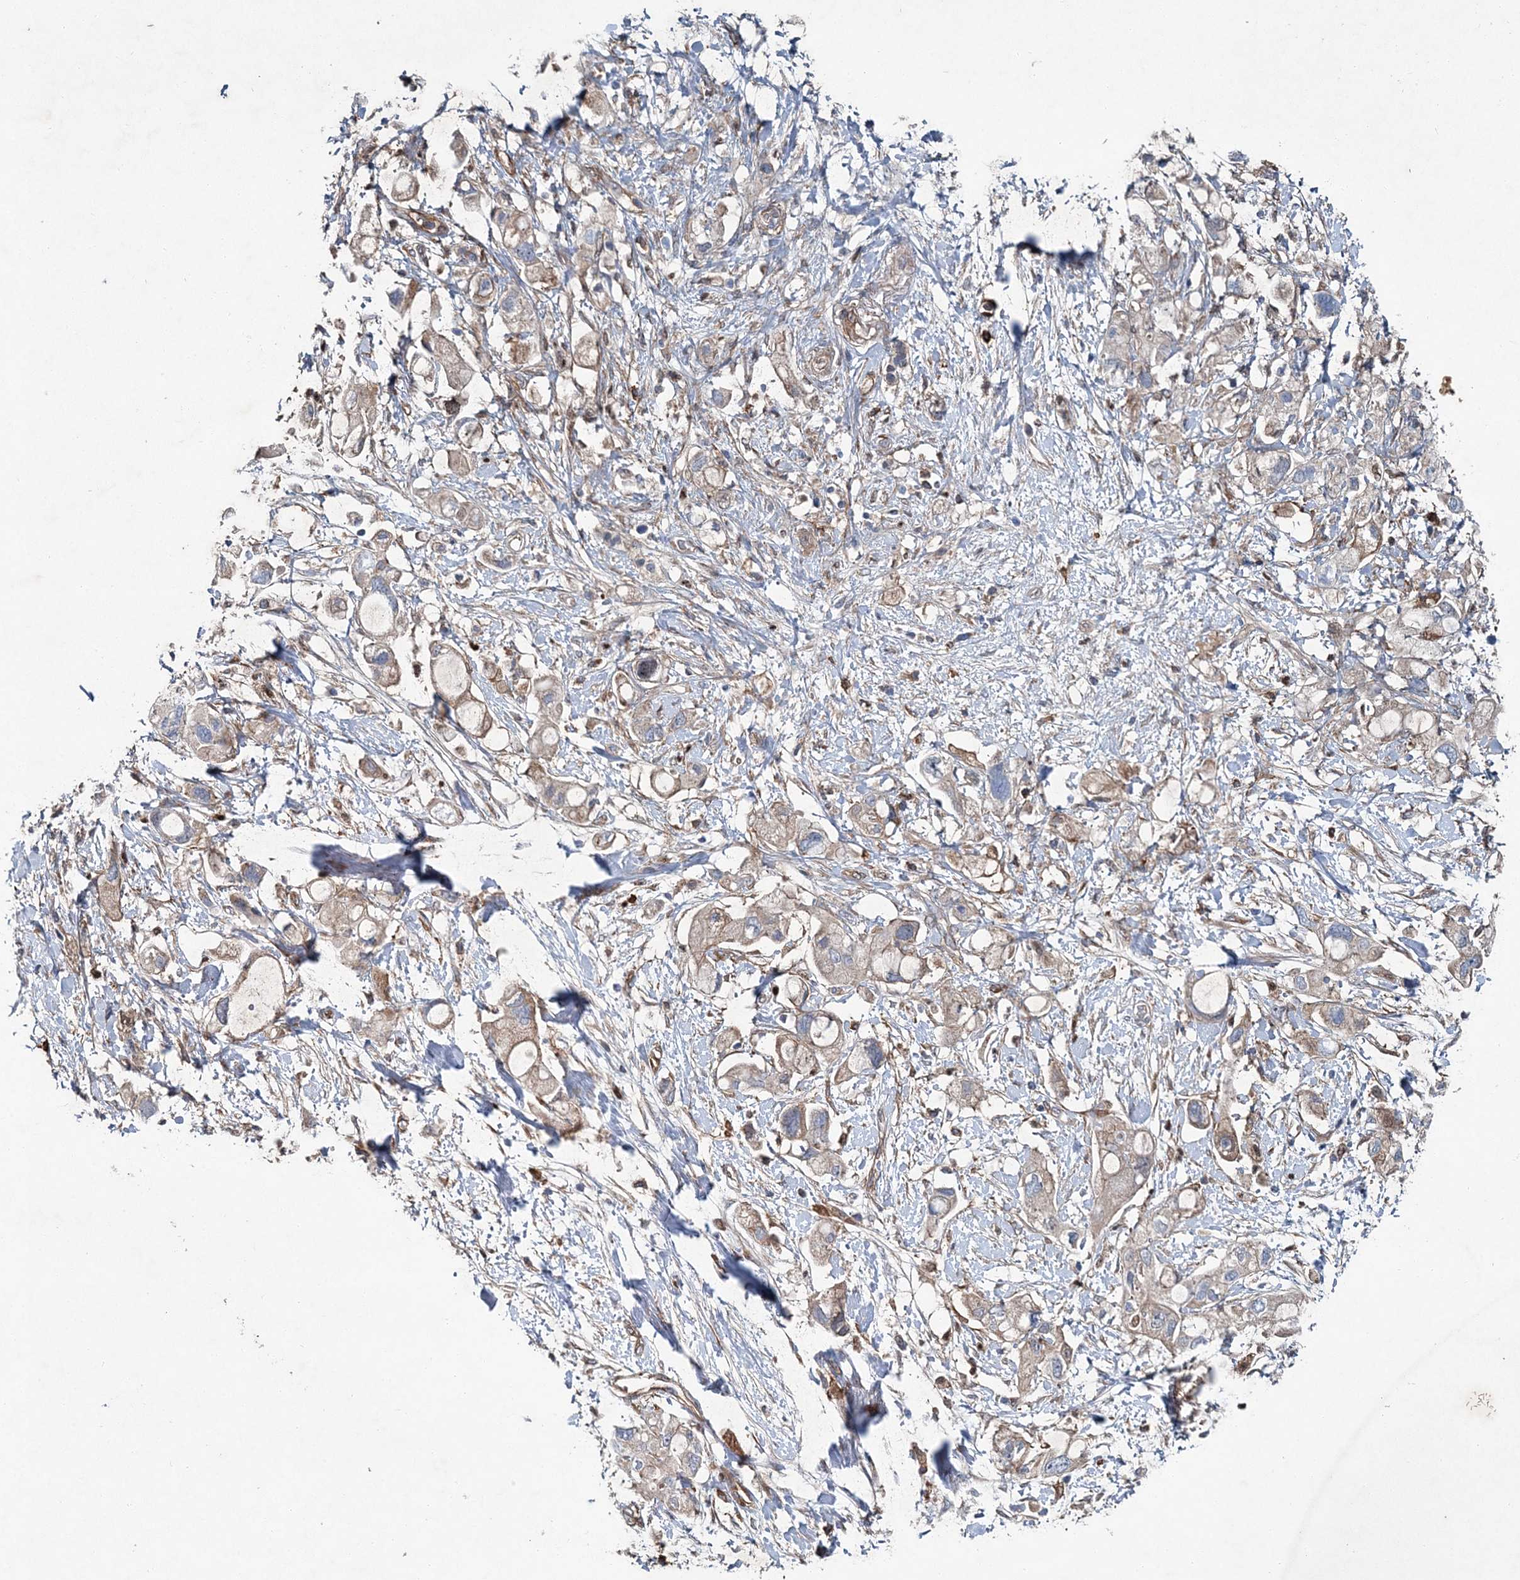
{"staining": {"intensity": "weak", "quantity": "25%-75%", "location": "cytoplasmic/membranous"}, "tissue": "pancreatic cancer", "cell_type": "Tumor cells", "image_type": "cancer", "snomed": [{"axis": "morphology", "description": "Adenocarcinoma, NOS"}, {"axis": "topography", "description": "Pancreas"}], "caption": "DAB immunohistochemical staining of pancreatic adenocarcinoma demonstrates weak cytoplasmic/membranous protein staining in approximately 25%-75% of tumor cells.", "gene": "SPOPL", "patient": {"sex": "female", "age": 56}}